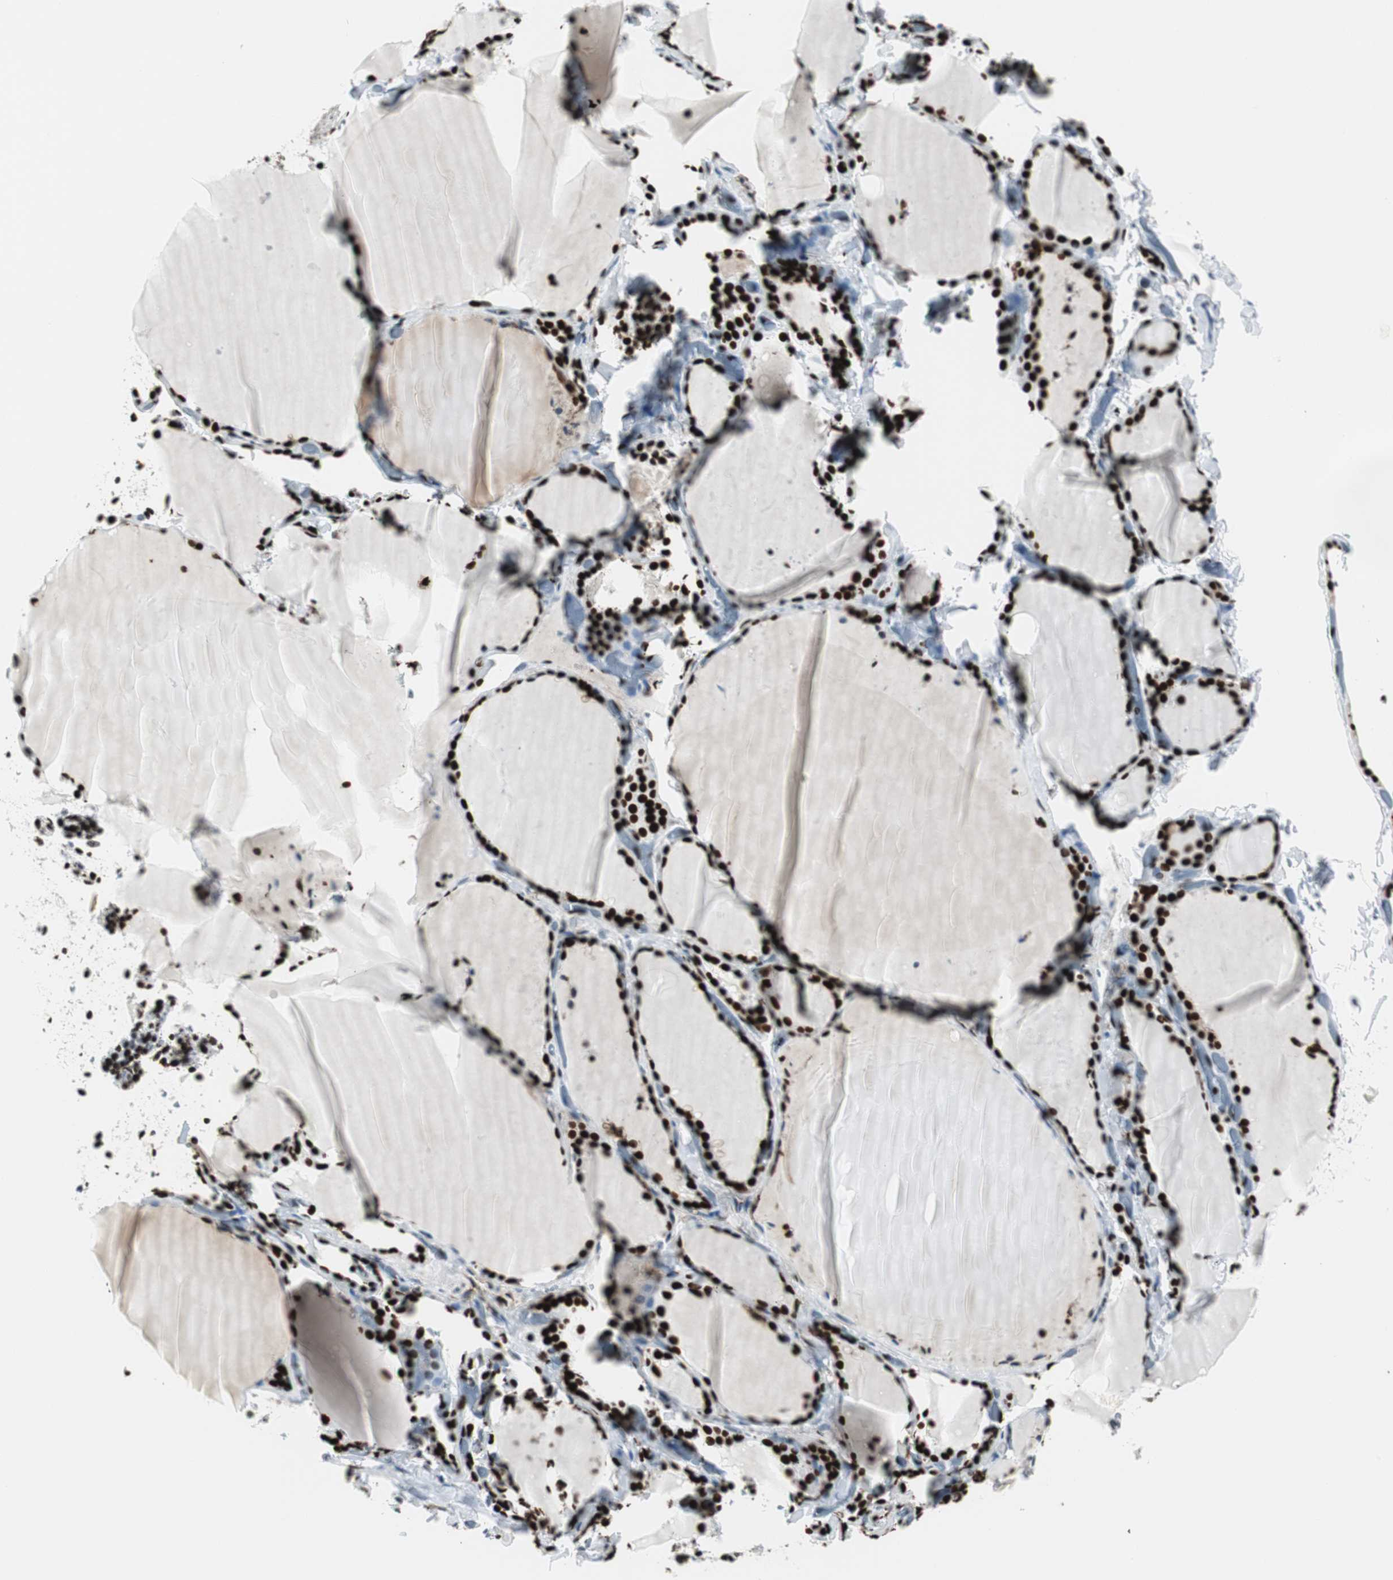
{"staining": {"intensity": "strong", "quantity": ">75%", "location": "nuclear"}, "tissue": "thyroid gland", "cell_type": "Glandular cells", "image_type": "normal", "snomed": [{"axis": "morphology", "description": "Normal tissue, NOS"}, {"axis": "topography", "description": "Thyroid gland"}], "caption": "Immunohistochemical staining of unremarkable human thyroid gland shows >75% levels of strong nuclear protein staining in about >75% of glandular cells.", "gene": "NCL", "patient": {"sex": "female", "age": 22}}